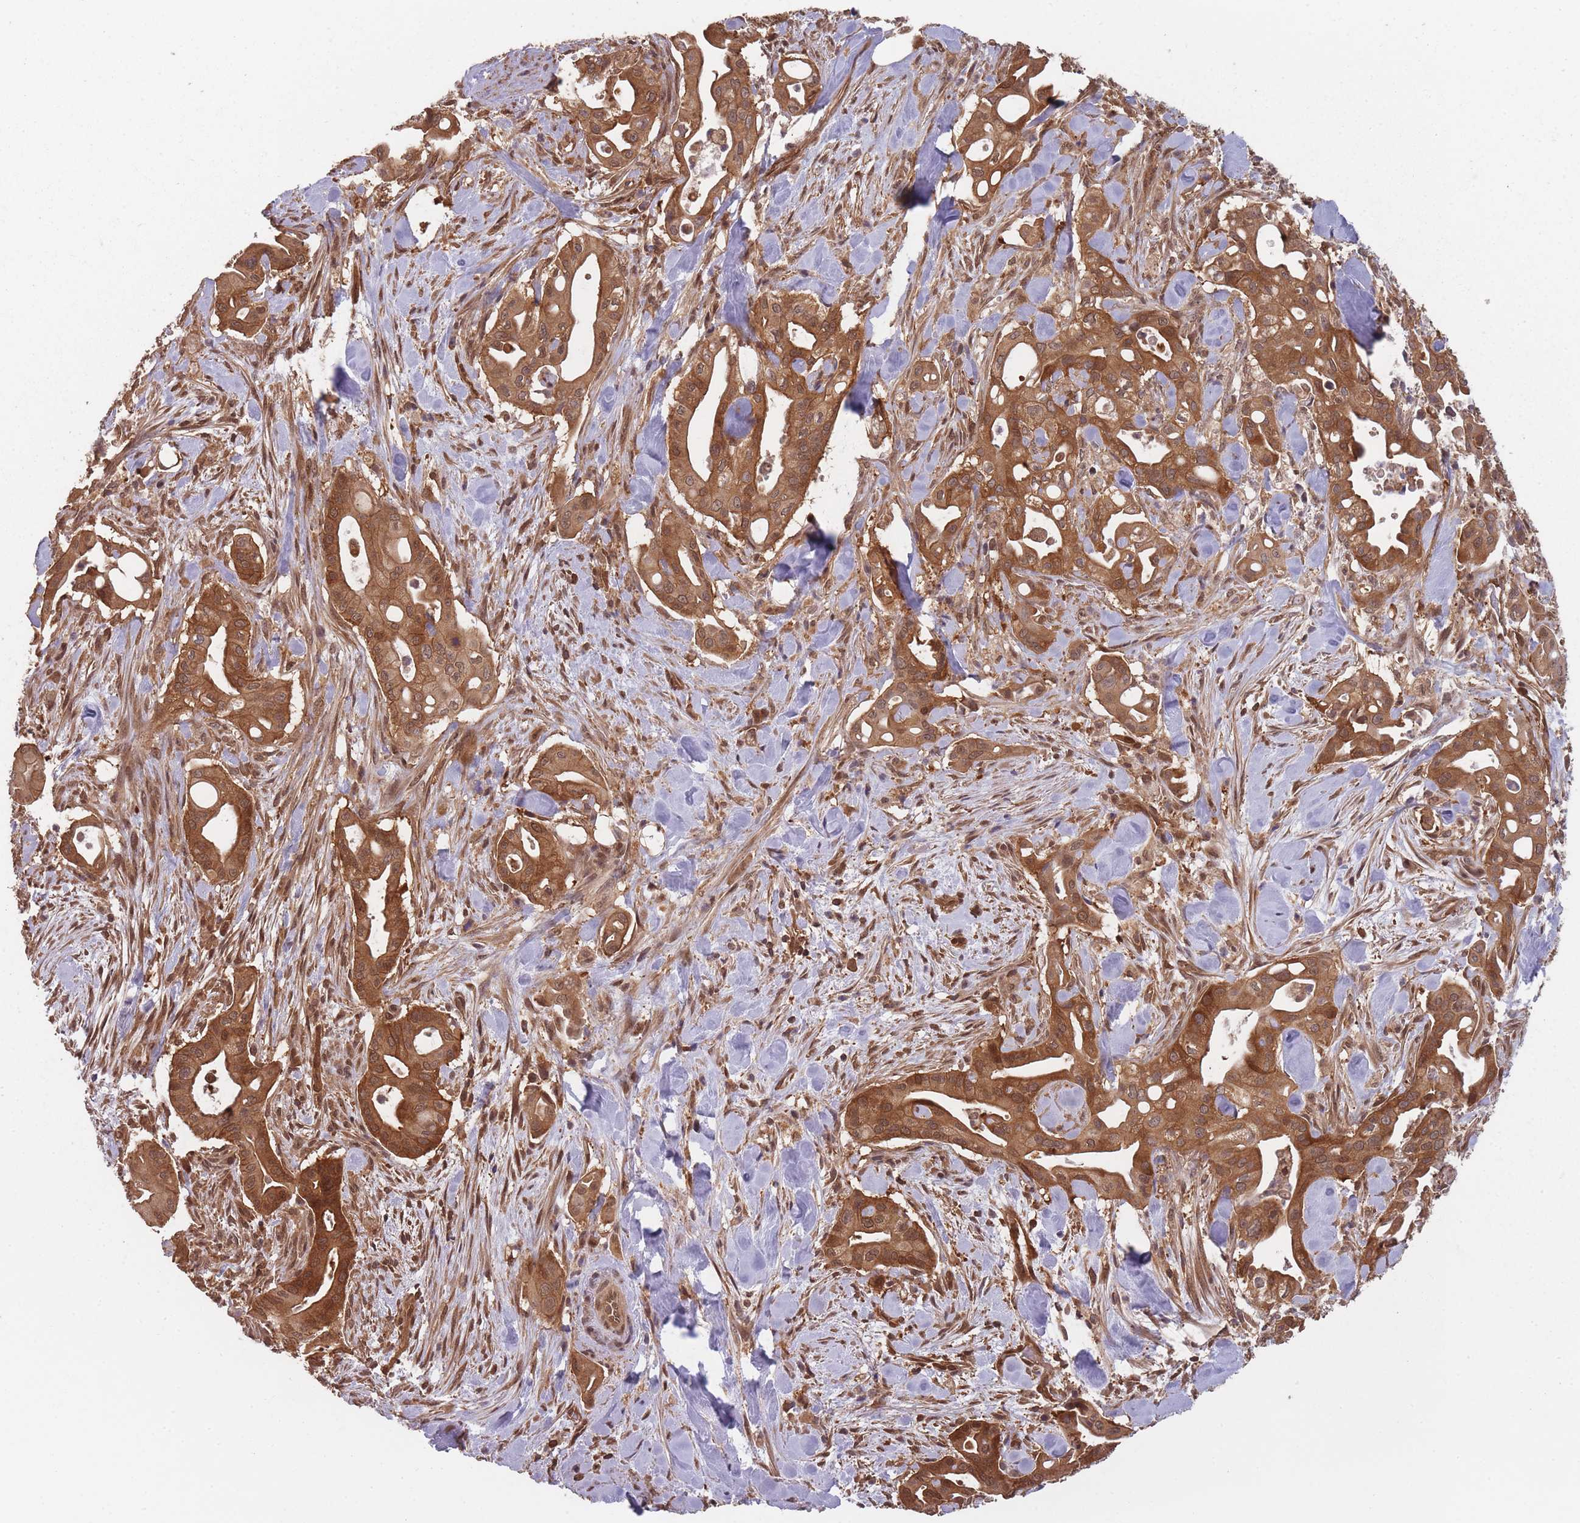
{"staining": {"intensity": "strong", "quantity": ">75%", "location": "cytoplasmic/membranous,nuclear"}, "tissue": "liver cancer", "cell_type": "Tumor cells", "image_type": "cancer", "snomed": [{"axis": "morphology", "description": "Cholangiocarcinoma"}, {"axis": "topography", "description": "Liver"}], "caption": "Tumor cells reveal high levels of strong cytoplasmic/membranous and nuclear staining in approximately >75% of cells in human cholangiocarcinoma (liver).", "gene": "PPP6R3", "patient": {"sex": "female", "age": 68}}